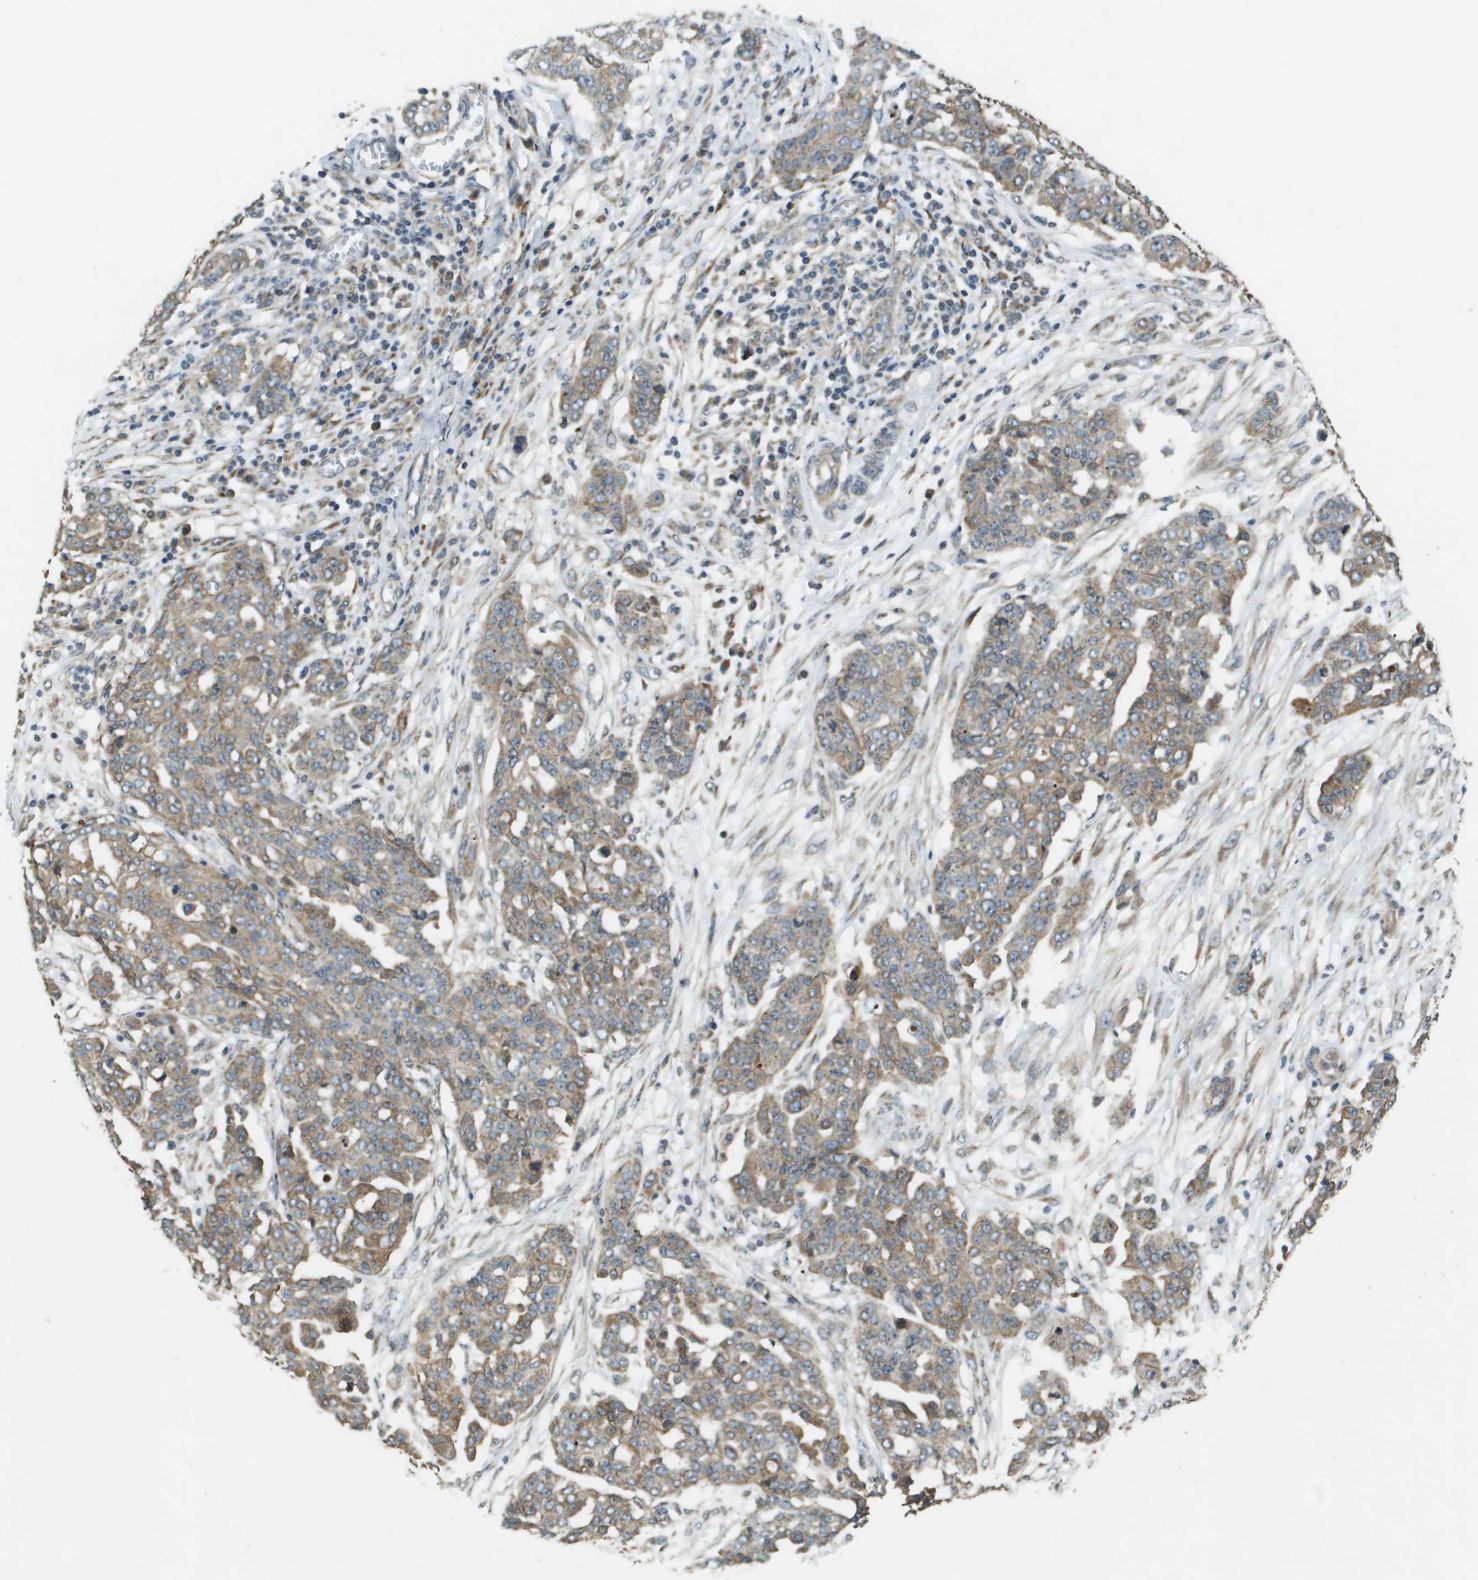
{"staining": {"intensity": "moderate", "quantity": "25%-75%", "location": "cytoplasmic/membranous"}, "tissue": "ovarian cancer", "cell_type": "Tumor cells", "image_type": "cancer", "snomed": [{"axis": "morphology", "description": "Cystadenocarcinoma, serous, NOS"}, {"axis": "topography", "description": "Soft tissue"}, {"axis": "topography", "description": "Ovary"}], "caption": "Immunohistochemical staining of ovarian cancer (serous cystadenocarcinoma) demonstrates medium levels of moderate cytoplasmic/membranous positivity in approximately 25%-75% of tumor cells.", "gene": "CDKN2C", "patient": {"sex": "female", "age": 57}}